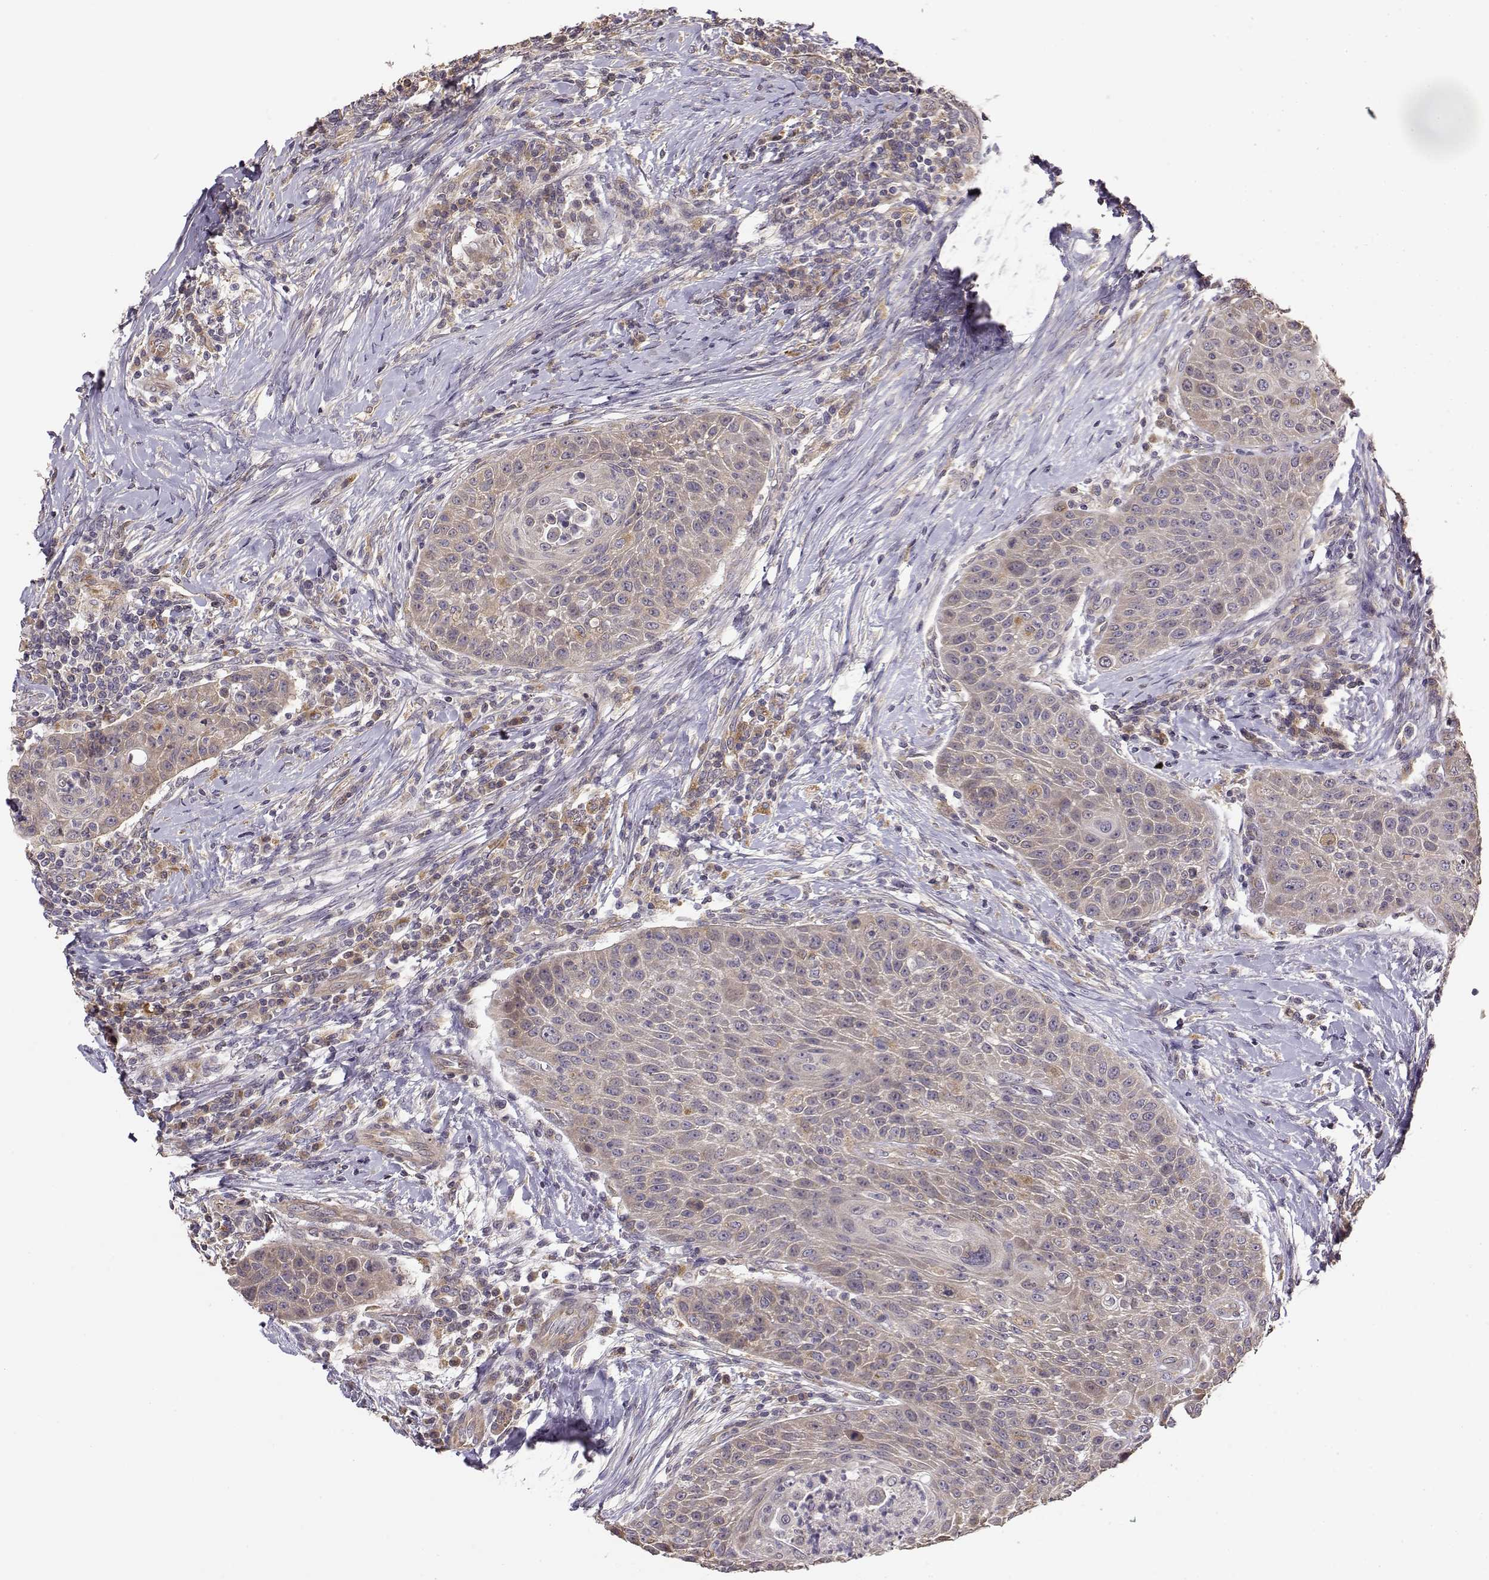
{"staining": {"intensity": "weak", "quantity": "25%-75%", "location": "cytoplasmic/membranous"}, "tissue": "head and neck cancer", "cell_type": "Tumor cells", "image_type": "cancer", "snomed": [{"axis": "morphology", "description": "Squamous cell carcinoma, NOS"}, {"axis": "topography", "description": "Head-Neck"}], "caption": "This is a micrograph of immunohistochemistry staining of head and neck cancer, which shows weak positivity in the cytoplasmic/membranous of tumor cells.", "gene": "CRIM1", "patient": {"sex": "male", "age": 69}}